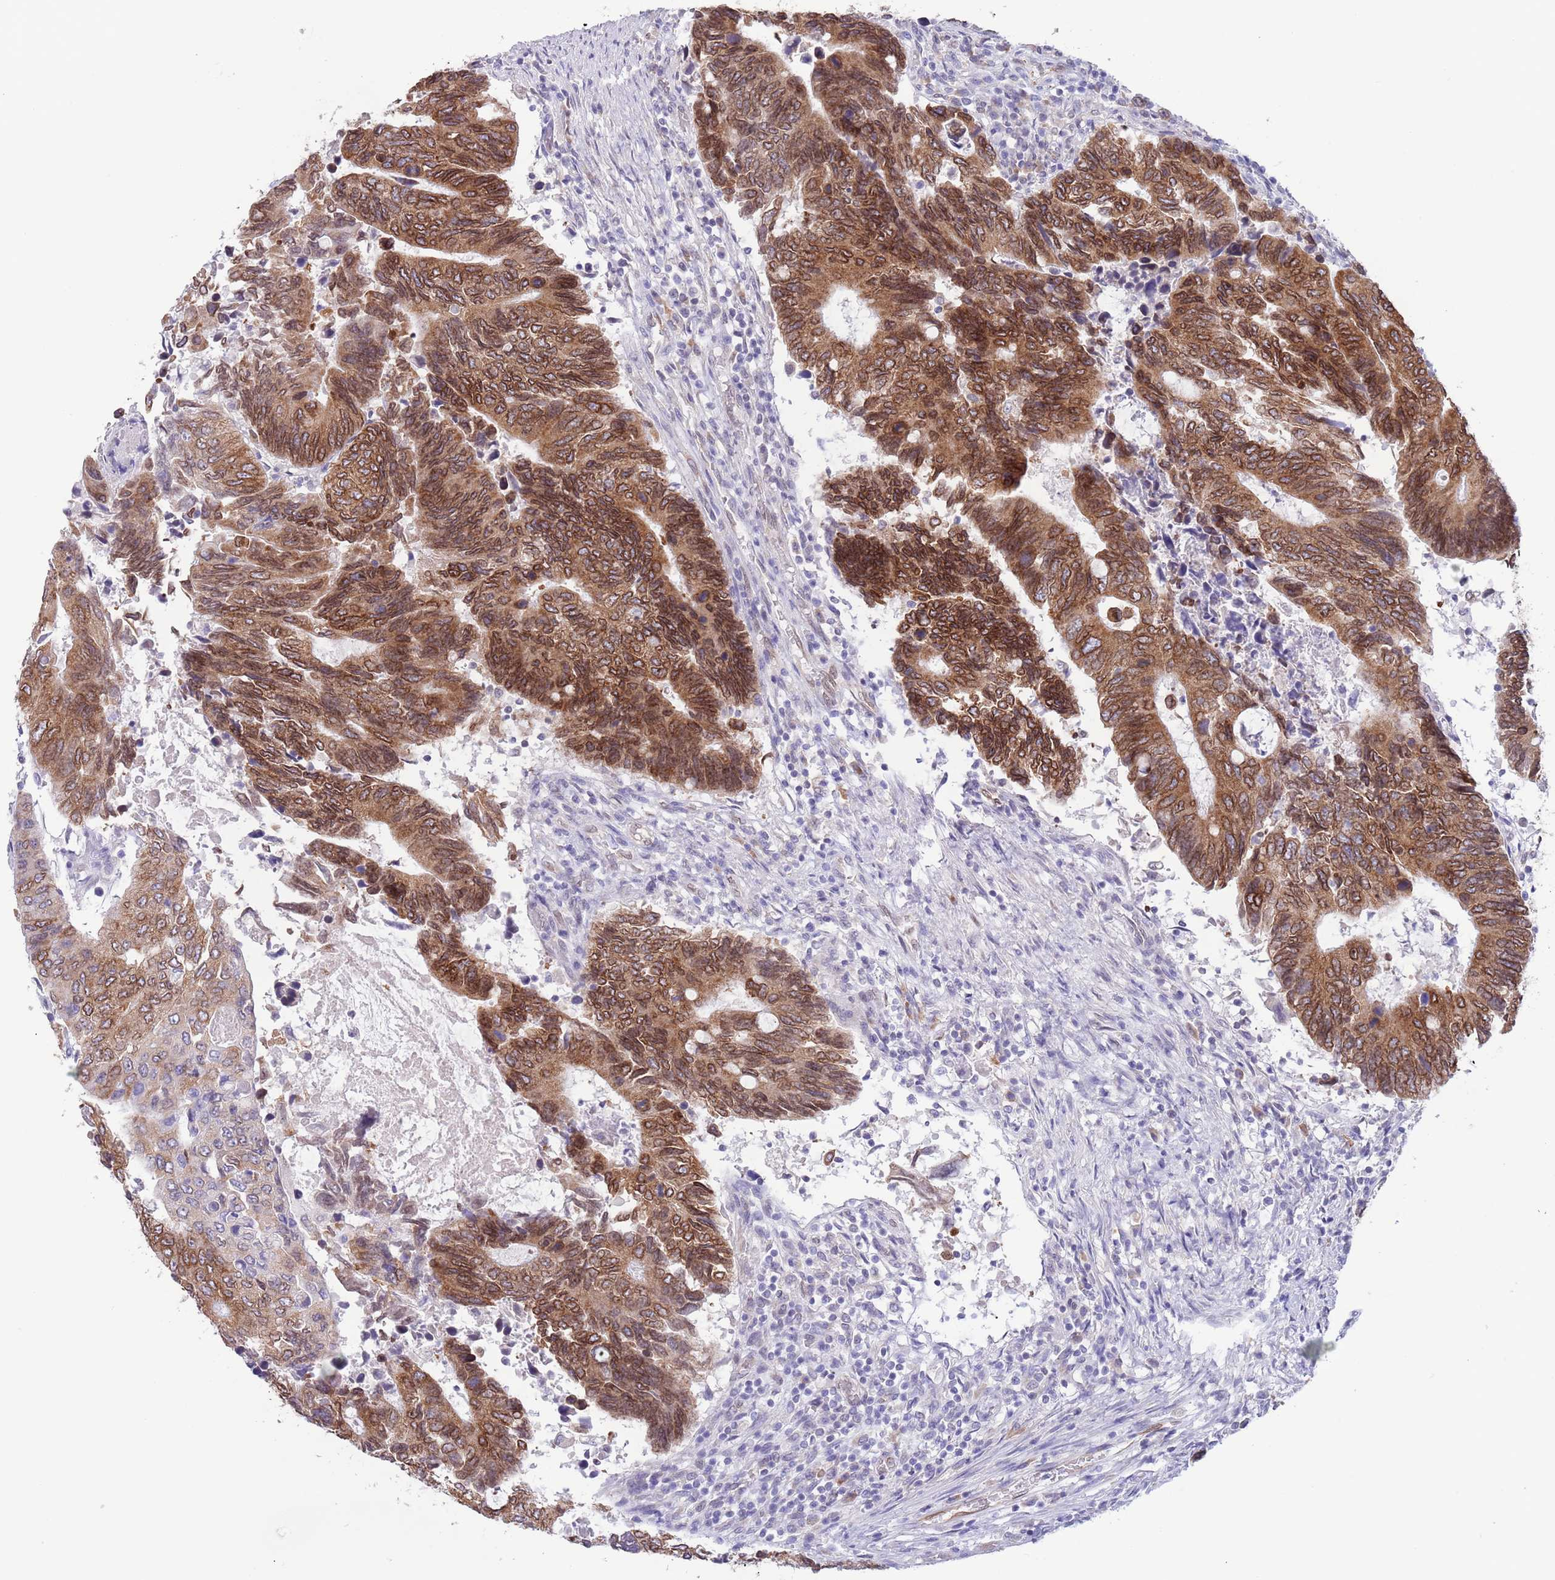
{"staining": {"intensity": "strong", "quantity": ">75%", "location": "cytoplasmic/membranous"}, "tissue": "colorectal cancer", "cell_type": "Tumor cells", "image_type": "cancer", "snomed": [{"axis": "morphology", "description": "Adenocarcinoma, NOS"}, {"axis": "topography", "description": "Colon"}], "caption": "Protein expression analysis of adenocarcinoma (colorectal) reveals strong cytoplasmic/membranous positivity in approximately >75% of tumor cells. The protein of interest is stained brown, and the nuclei are stained in blue (DAB IHC with brightfield microscopy, high magnification).", "gene": "EBPL", "patient": {"sex": "male", "age": 87}}